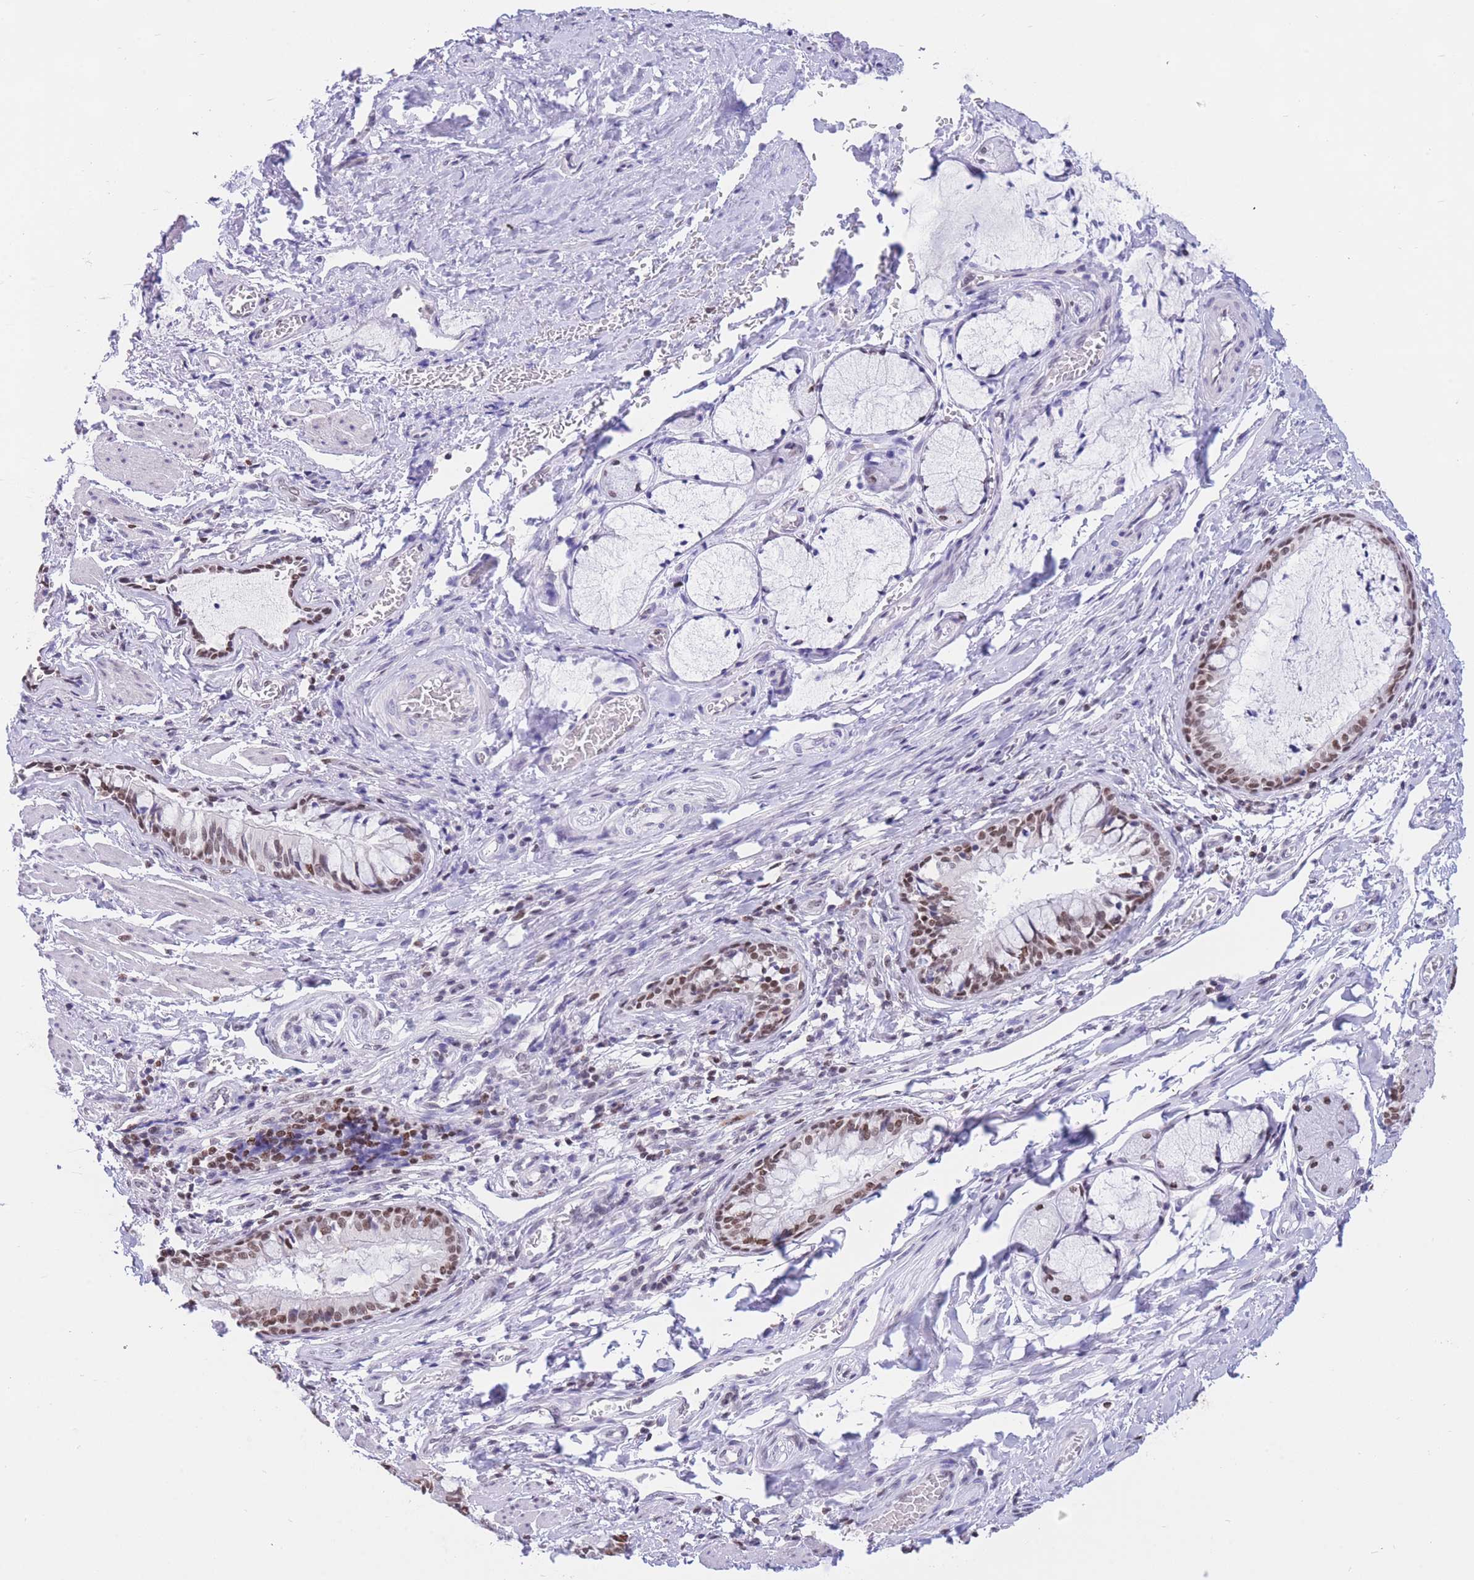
{"staining": {"intensity": "moderate", "quantity": ">75%", "location": "nuclear"}, "tissue": "bronchus", "cell_type": "Respiratory epithelial cells", "image_type": "normal", "snomed": [{"axis": "morphology", "description": "Normal tissue, NOS"}, {"axis": "topography", "description": "Cartilage tissue"}, {"axis": "topography", "description": "Bronchus"}], "caption": "Approximately >75% of respiratory epithelial cells in benign bronchus demonstrate moderate nuclear protein expression as visualized by brown immunohistochemical staining.", "gene": "HMGN1", "patient": {"sex": "female", "age": 36}}